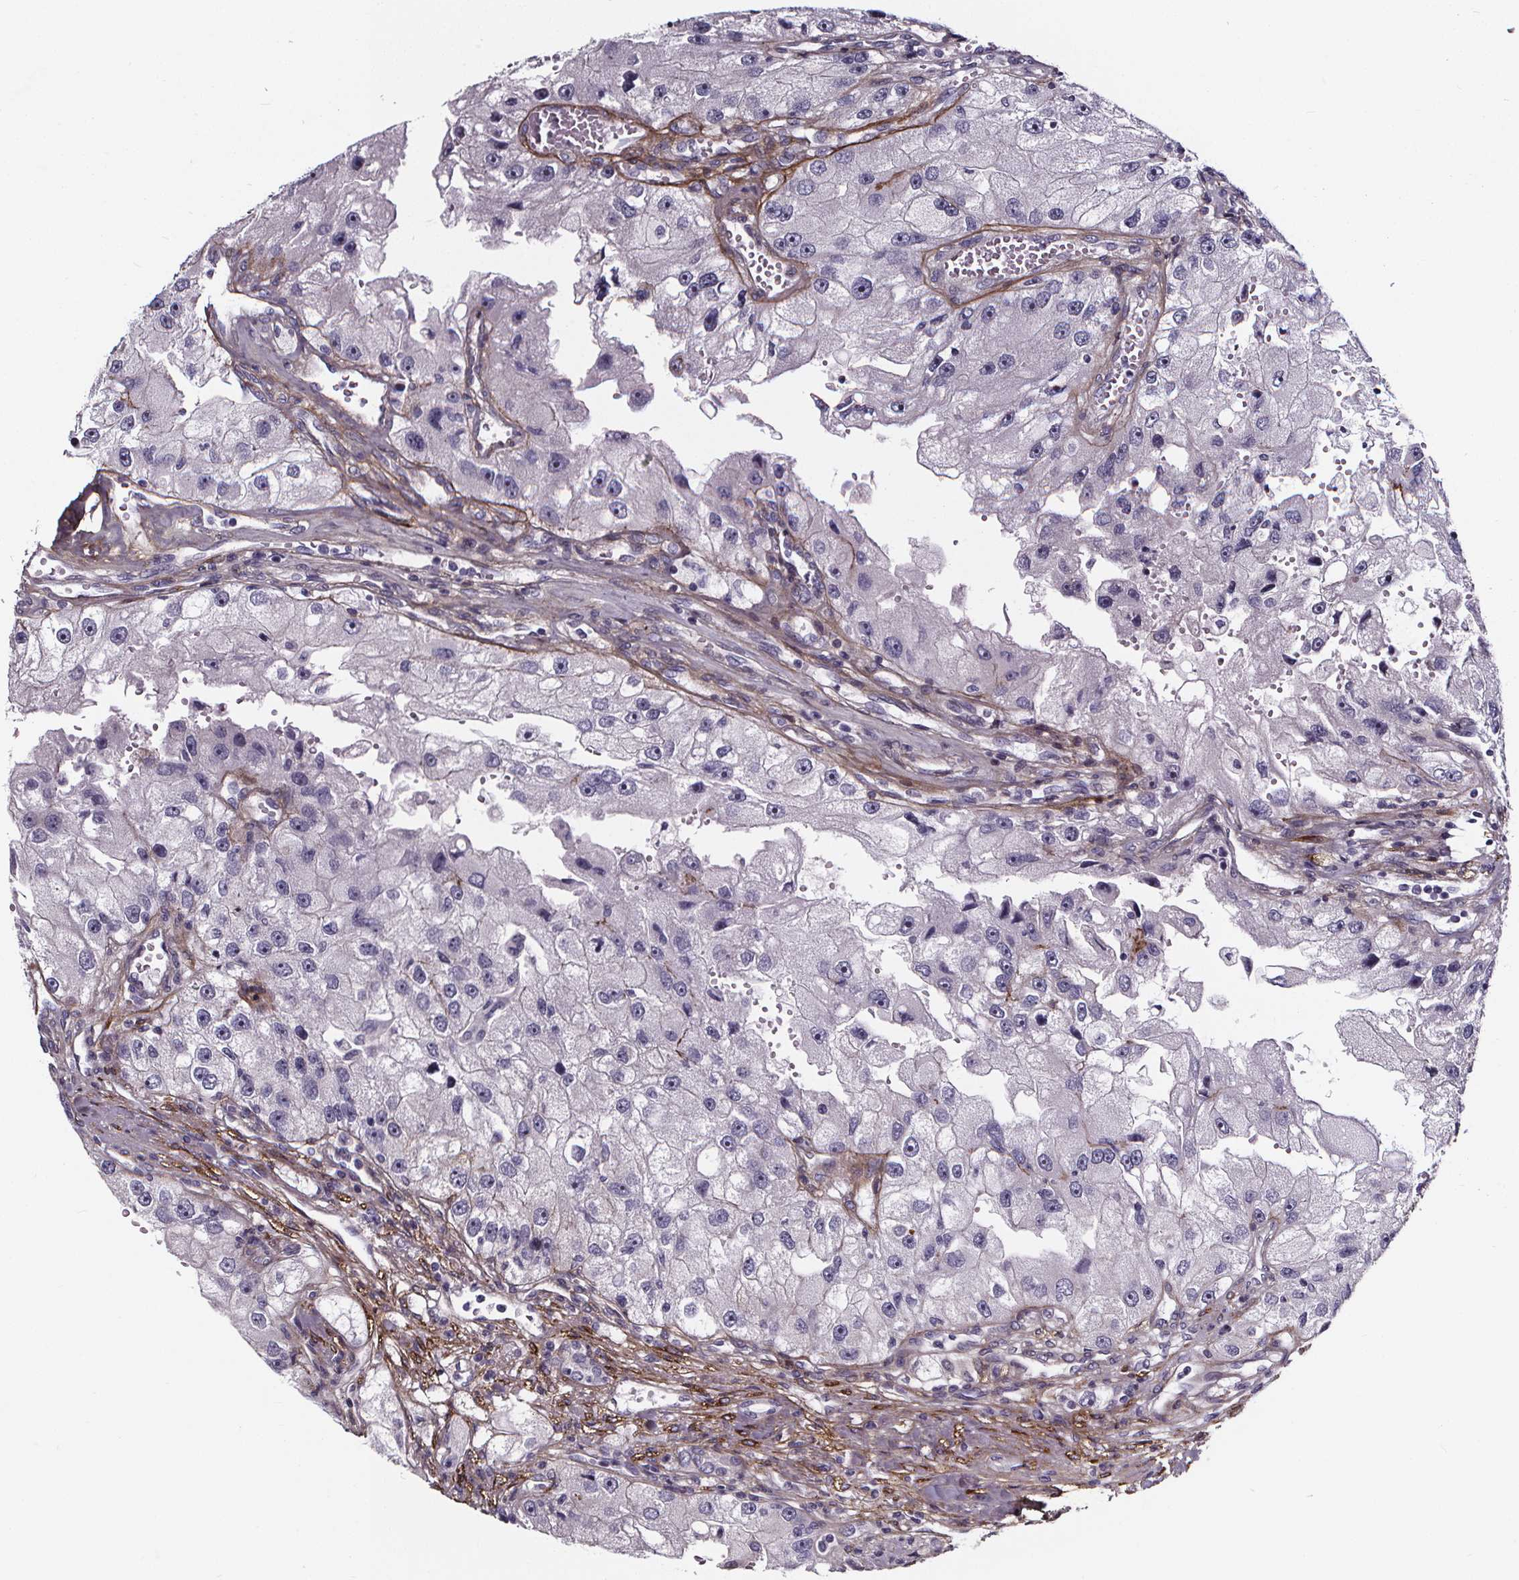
{"staining": {"intensity": "negative", "quantity": "none", "location": "none"}, "tissue": "renal cancer", "cell_type": "Tumor cells", "image_type": "cancer", "snomed": [{"axis": "morphology", "description": "Adenocarcinoma, NOS"}, {"axis": "topography", "description": "Kidney"}], "caption": "Renal cancer (adenocarcinoma) was stained to show a protein in brown. There is no significant positivity in tumor cells.", "gene": "AEBP1", "patient": {"sex": "male", "age": 63}}